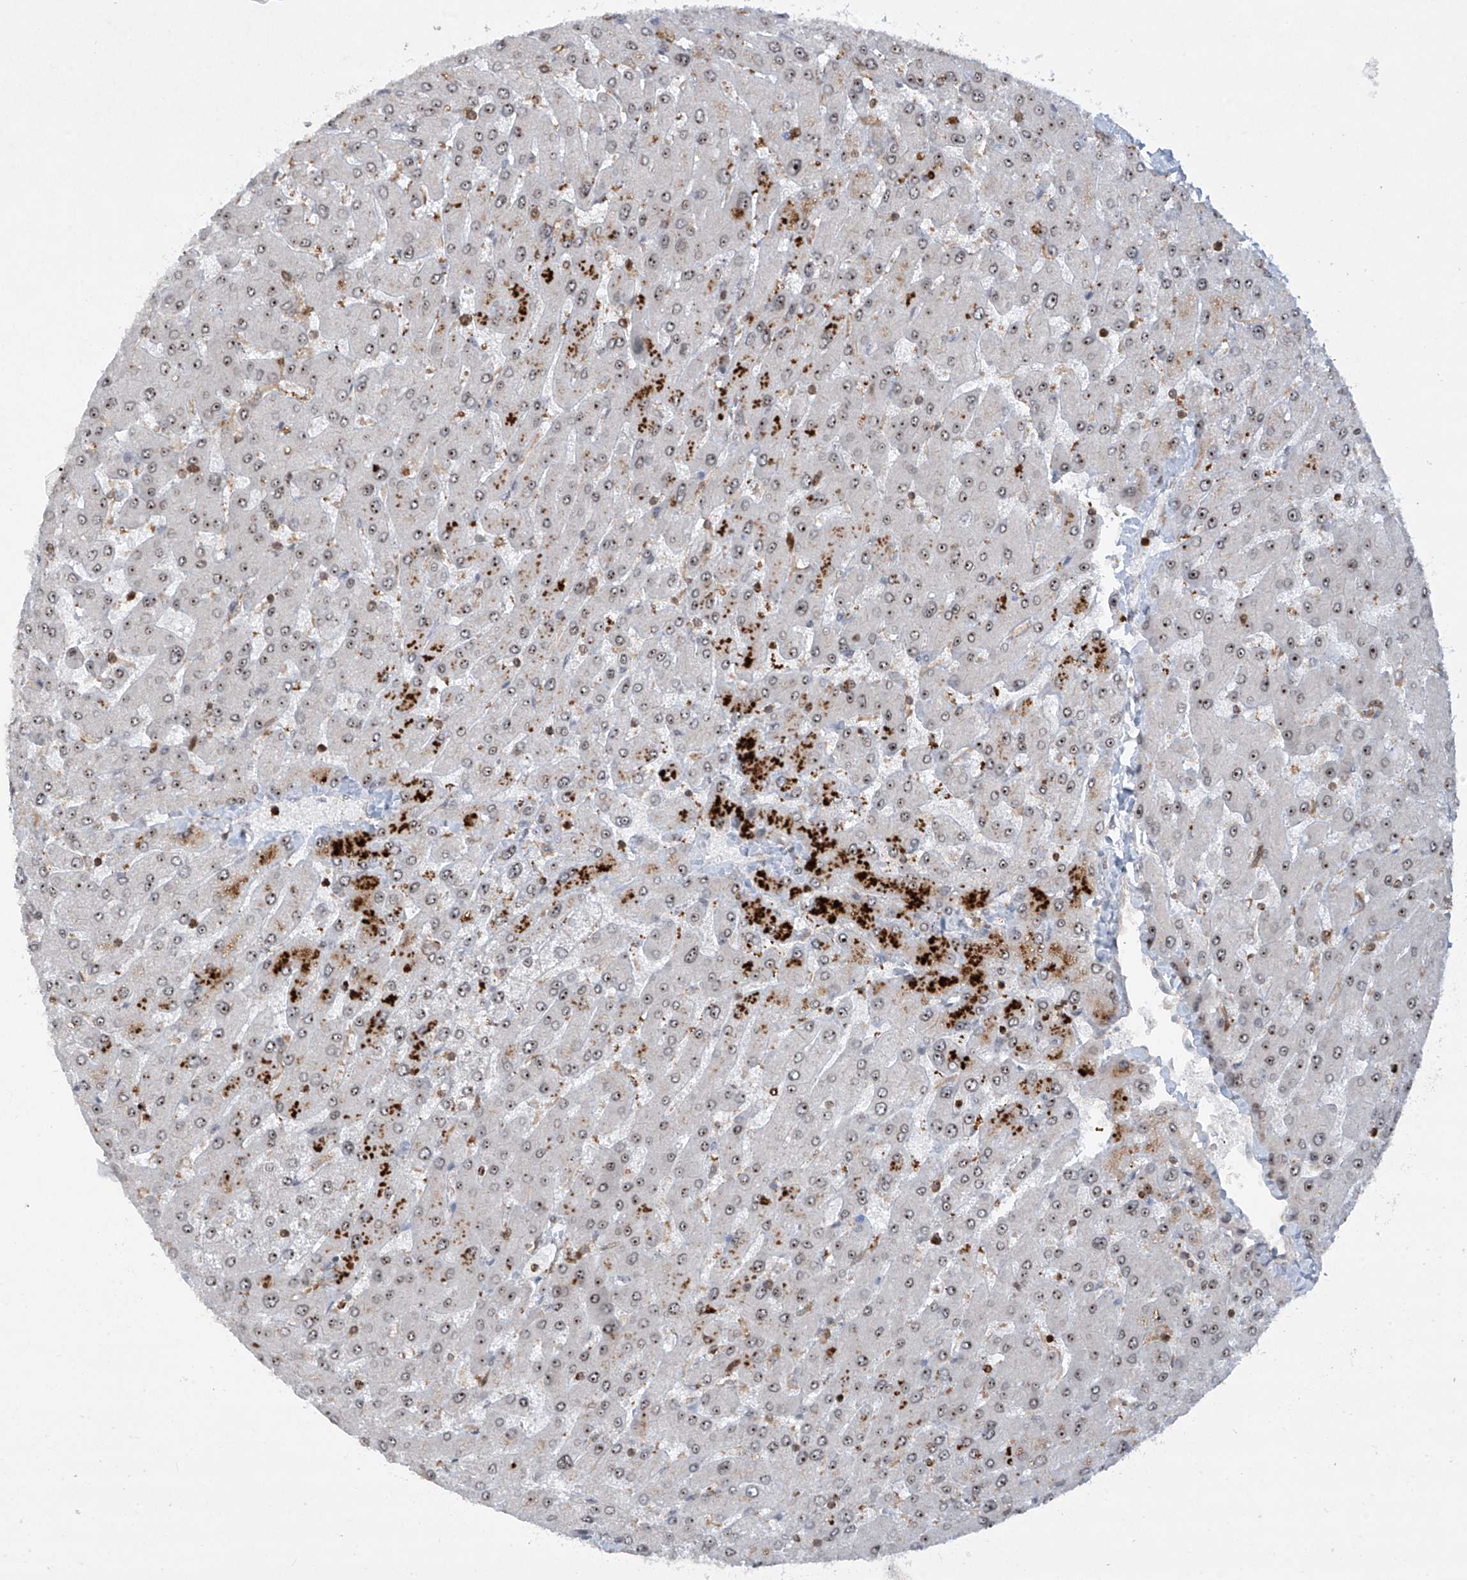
{"staining": {"intensity": "negative", "quantity": "none", "location": "none"}, "tissue": "liver", "cell_type": "Cholangiocytes", "image_type": "normal", "snomed": [{"axis": "morphology", "description": "Normal tissue, NOS"}, {"axis": "topography", "description": "Liver"}], "caption": "The micrograph exhibits no staining of cholangiocytes in benign liver. (DAB (3,3'-diaminobenzidine) IHC visualized using brightfield microscopy, high magnification).", "gene": "REPIN1", "patient": {"sex": "male", "age": 55}}